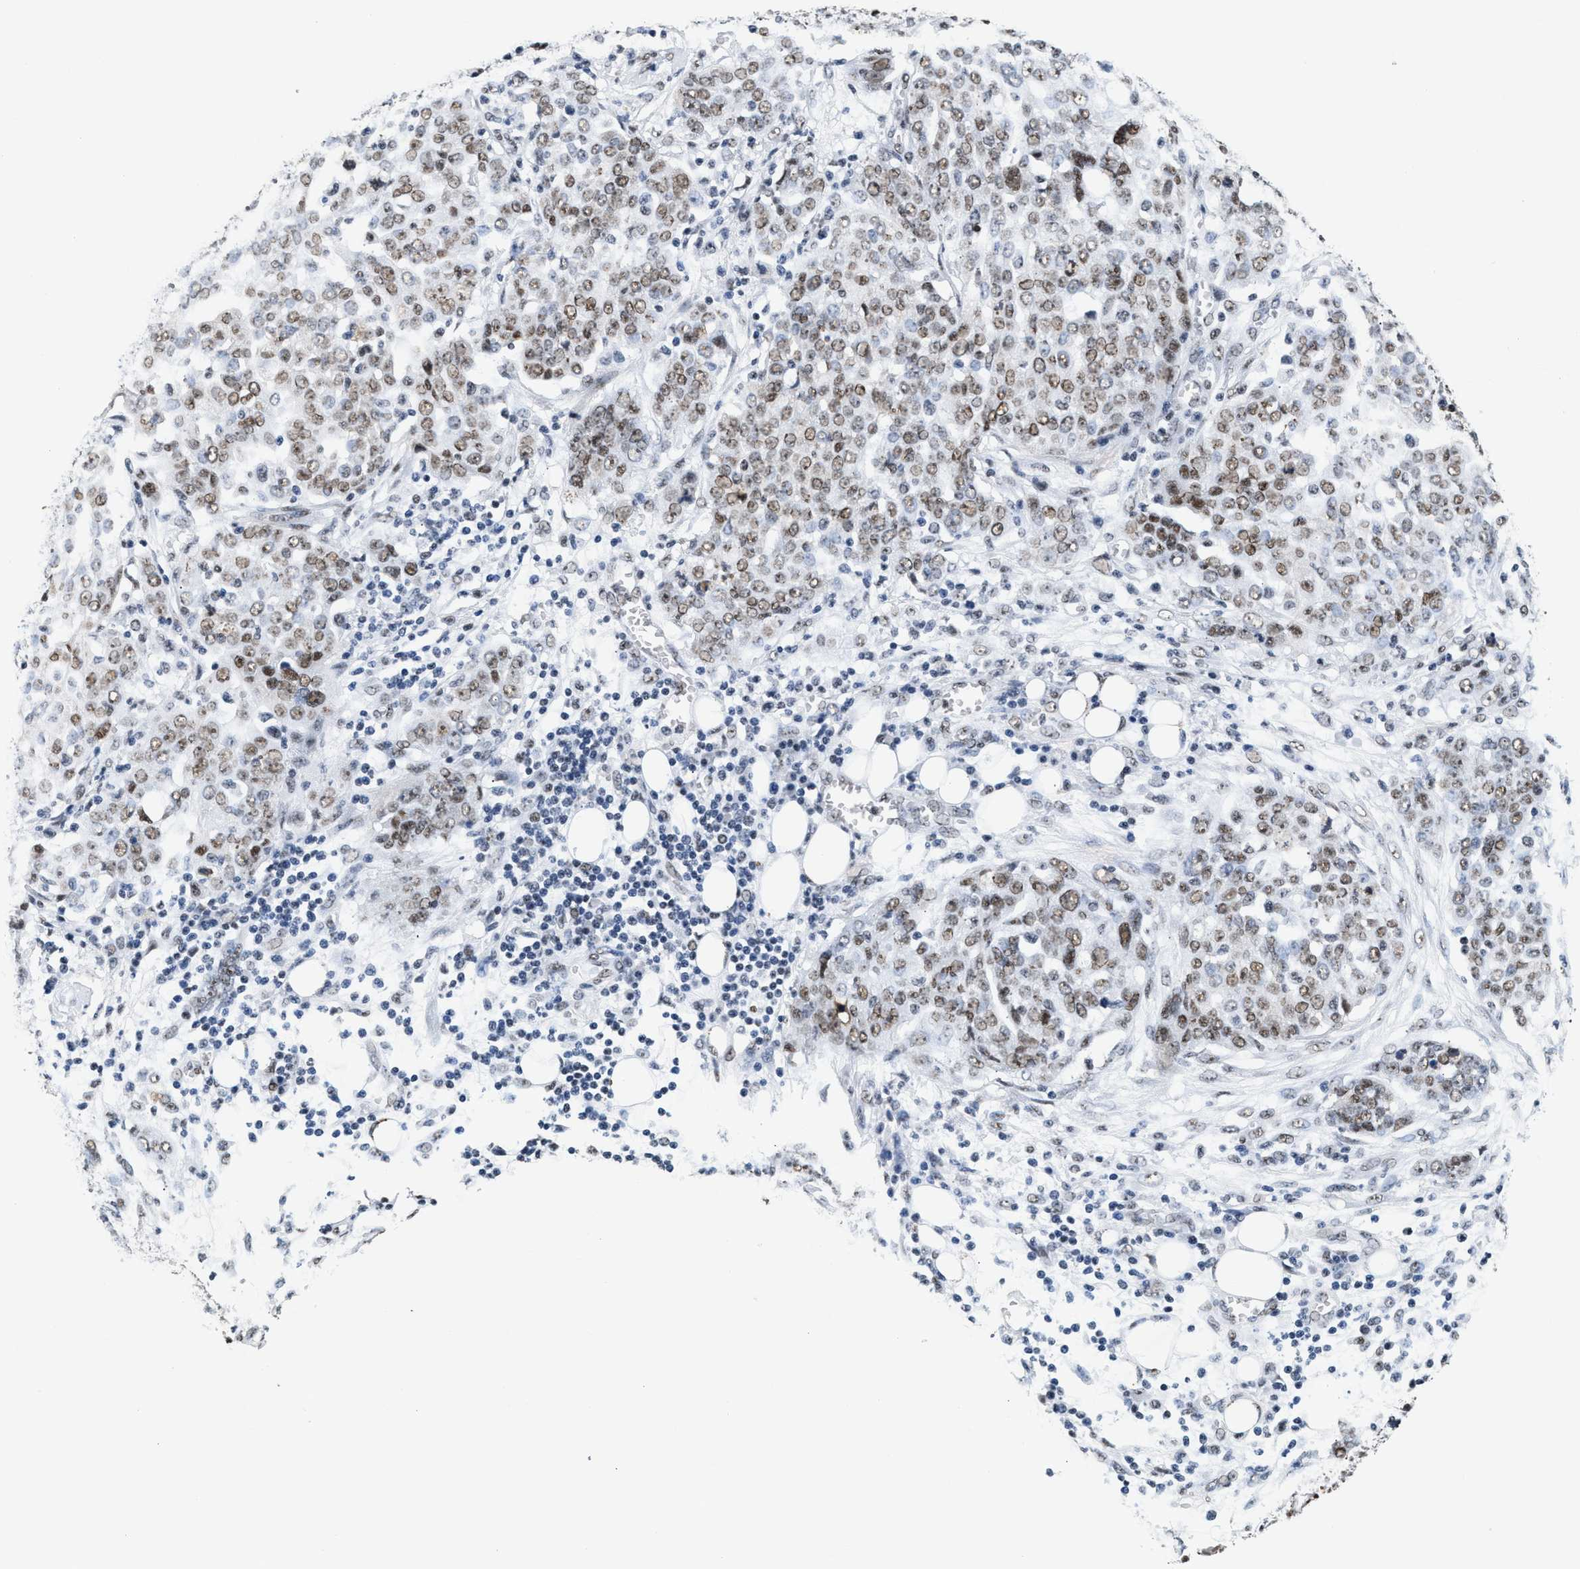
{"staining": {"intensity": "moderate", "quantity": ">75%", "location": "nuclear"}, "tissue": "ovarian cancer", "cell_type": "Tumor cells", "image_type": "cancer", "snomed": [{"axis": "morphology", "description": "Cystadenocarcinoma, serous, NOS"}, {"axis": "topography", "description": "Soft tissue"}, {"axis": "topography", "description": "Ovary"}], "caption": "The image reveals immunohistochemical staining of ovarian cancer (serous cystadenocarcinoma). There is moderate nuclear positivity is present in approximately >75% of tumor cells. (IHC, brightfield microscopy, high magnification).", "gene": "RAD50", "patient": {"sex": "female", "age": 57}}